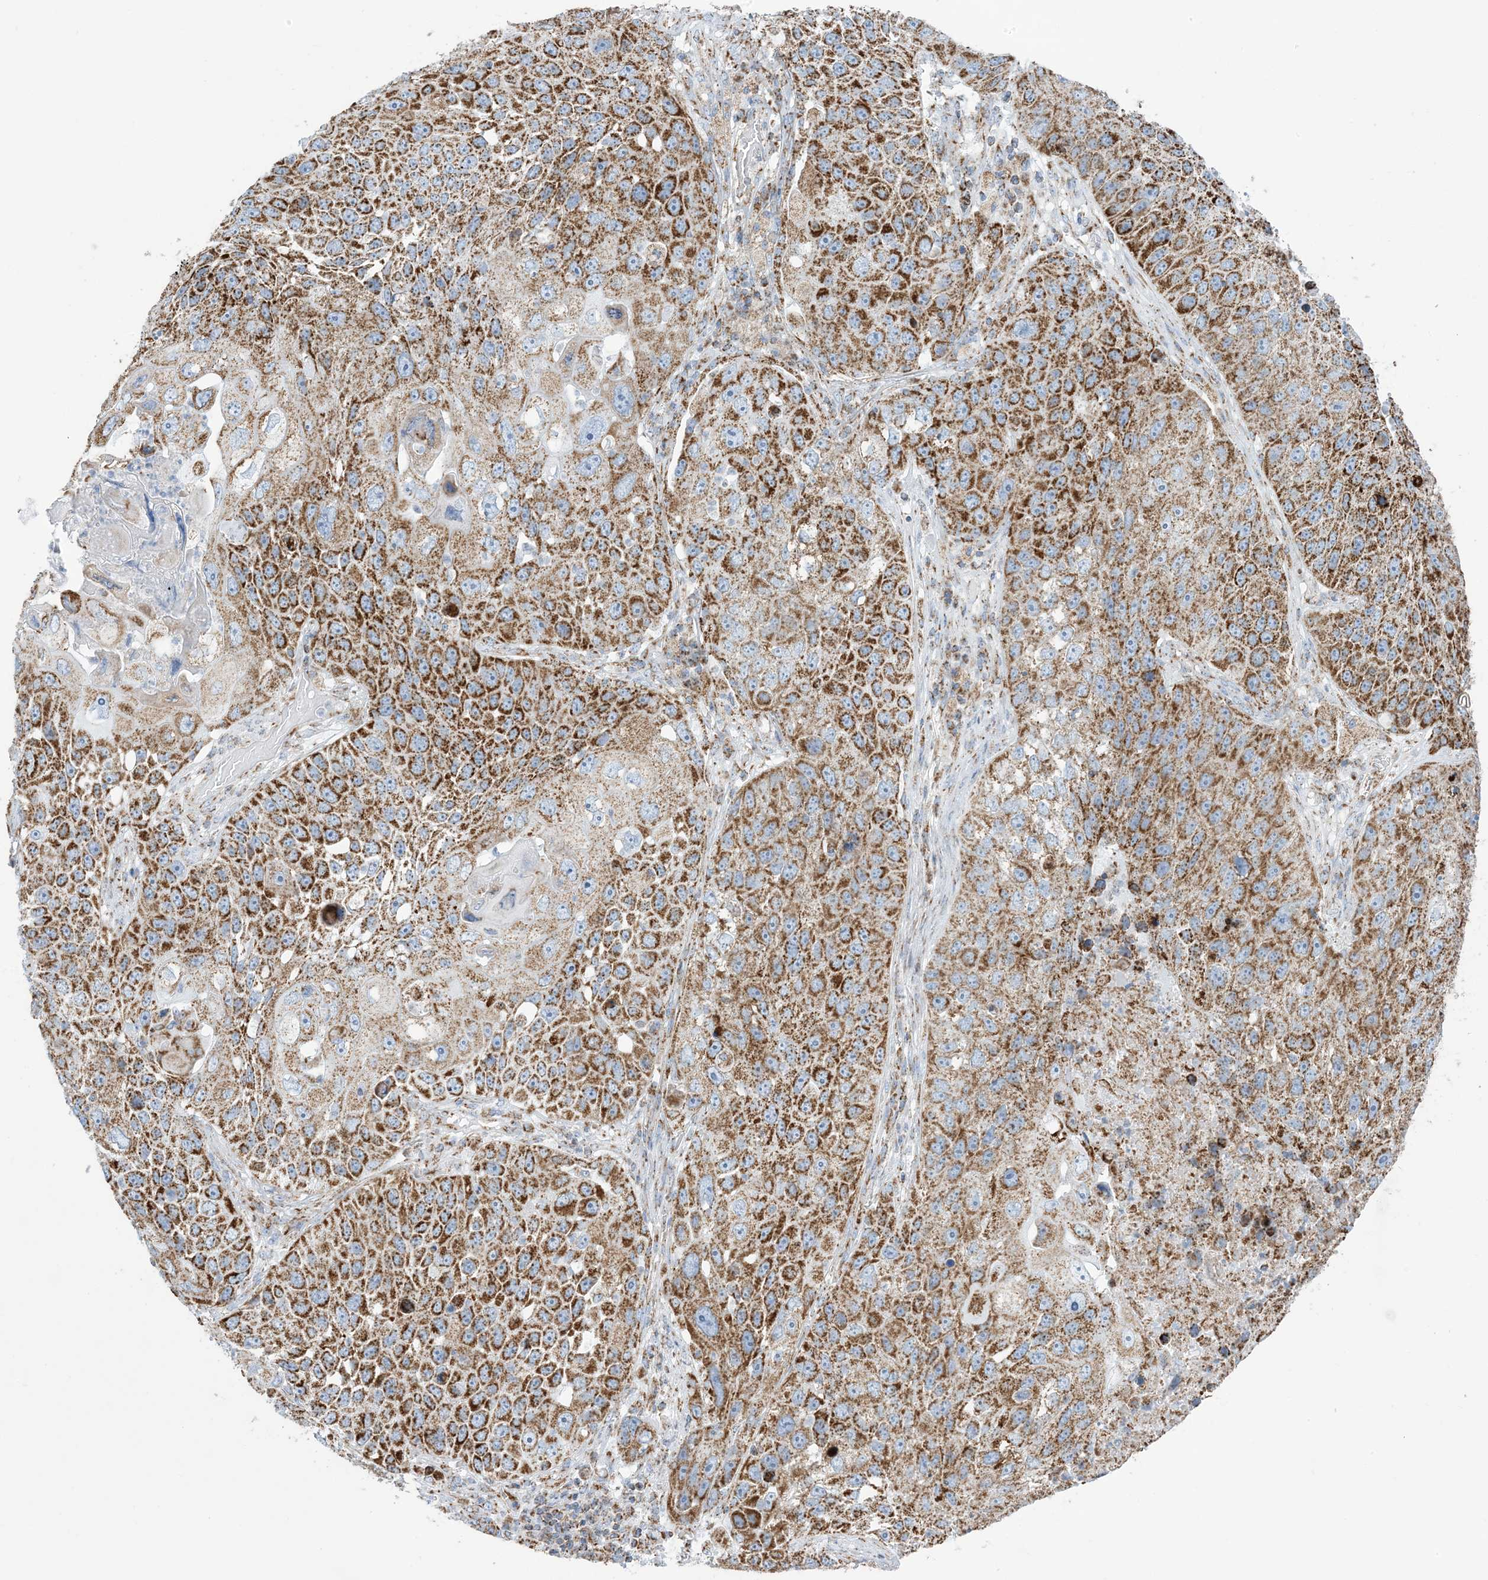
{"staining": {"intensity": "strong", "quantity": ">75%", "location": "cytoplasmic/membranous"}, "tissue": "lung cancer", "cell_type": "Tumor cells", "image_type": "cancer", "snomed": [{"axis": "morphology", "description": "Squamous cell carcinoma, NOS"}, {"axis": "topography", "description": "Lung"}], "caption": "Human squamous cell carcinoma (lung) stained for a protein (brown) shows strong cytoplasmic/membranous positive staining in approximately >75% of tumor cells.", "gene": "SAMM50", "patient": {"sex": "male", "age": 61}}